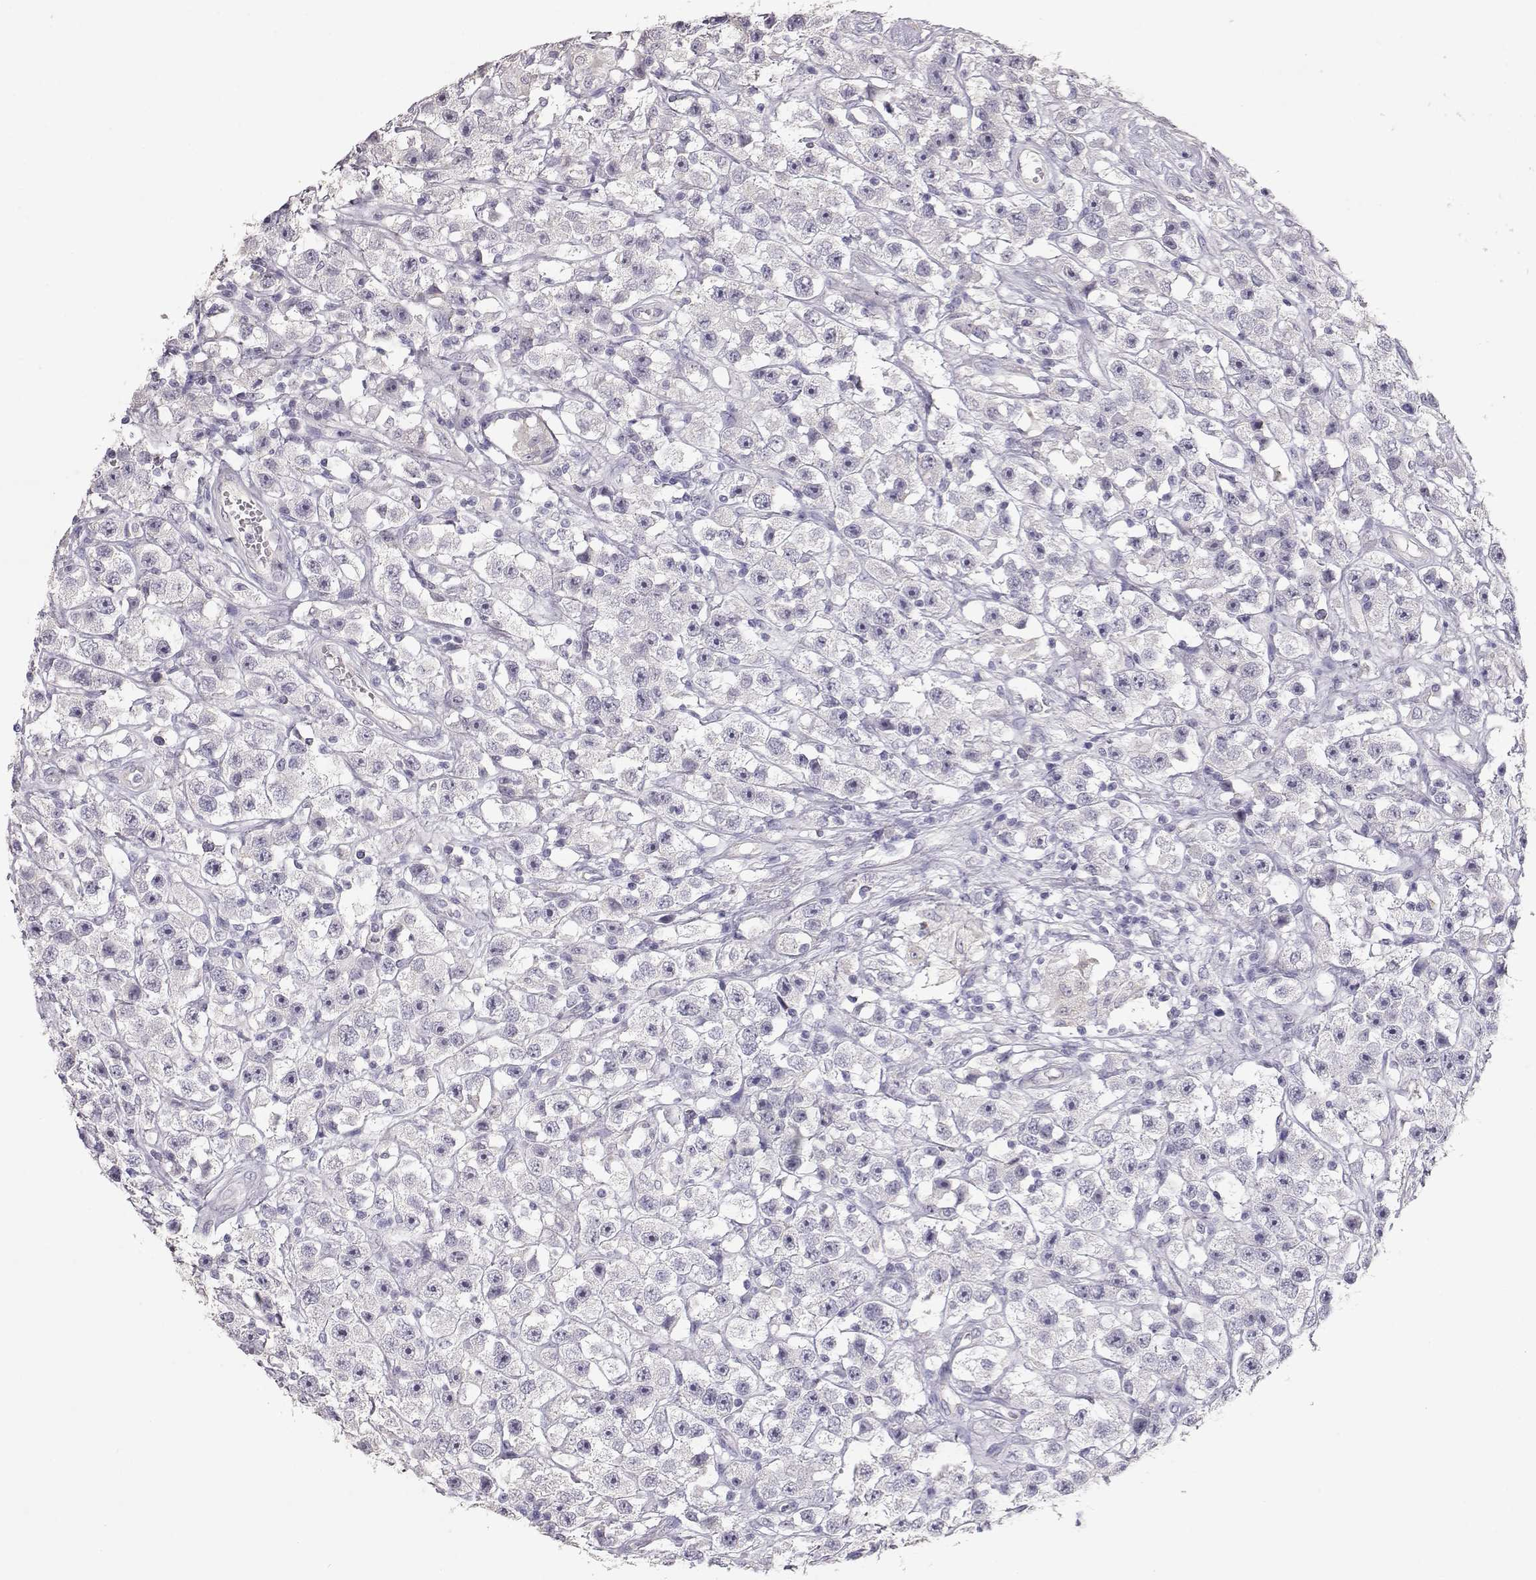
{"staining": {"intensity": "negative", "quantity": "none", "location": "none"}, "tissue": "testis cancer", "cell_type": "Tumor cells", "image_type": "cancer", "snomed": [{"axis": "morphology", "description": "Seminoma, NOS"}, {"axis": "topography", "description": "Testis"}], "caption": "An image of testis seminoma stained for a protein shows no brown staining in tumor cells.", "gene": "SLC18A1", "patient": {"sex": "male", "age": 45}}